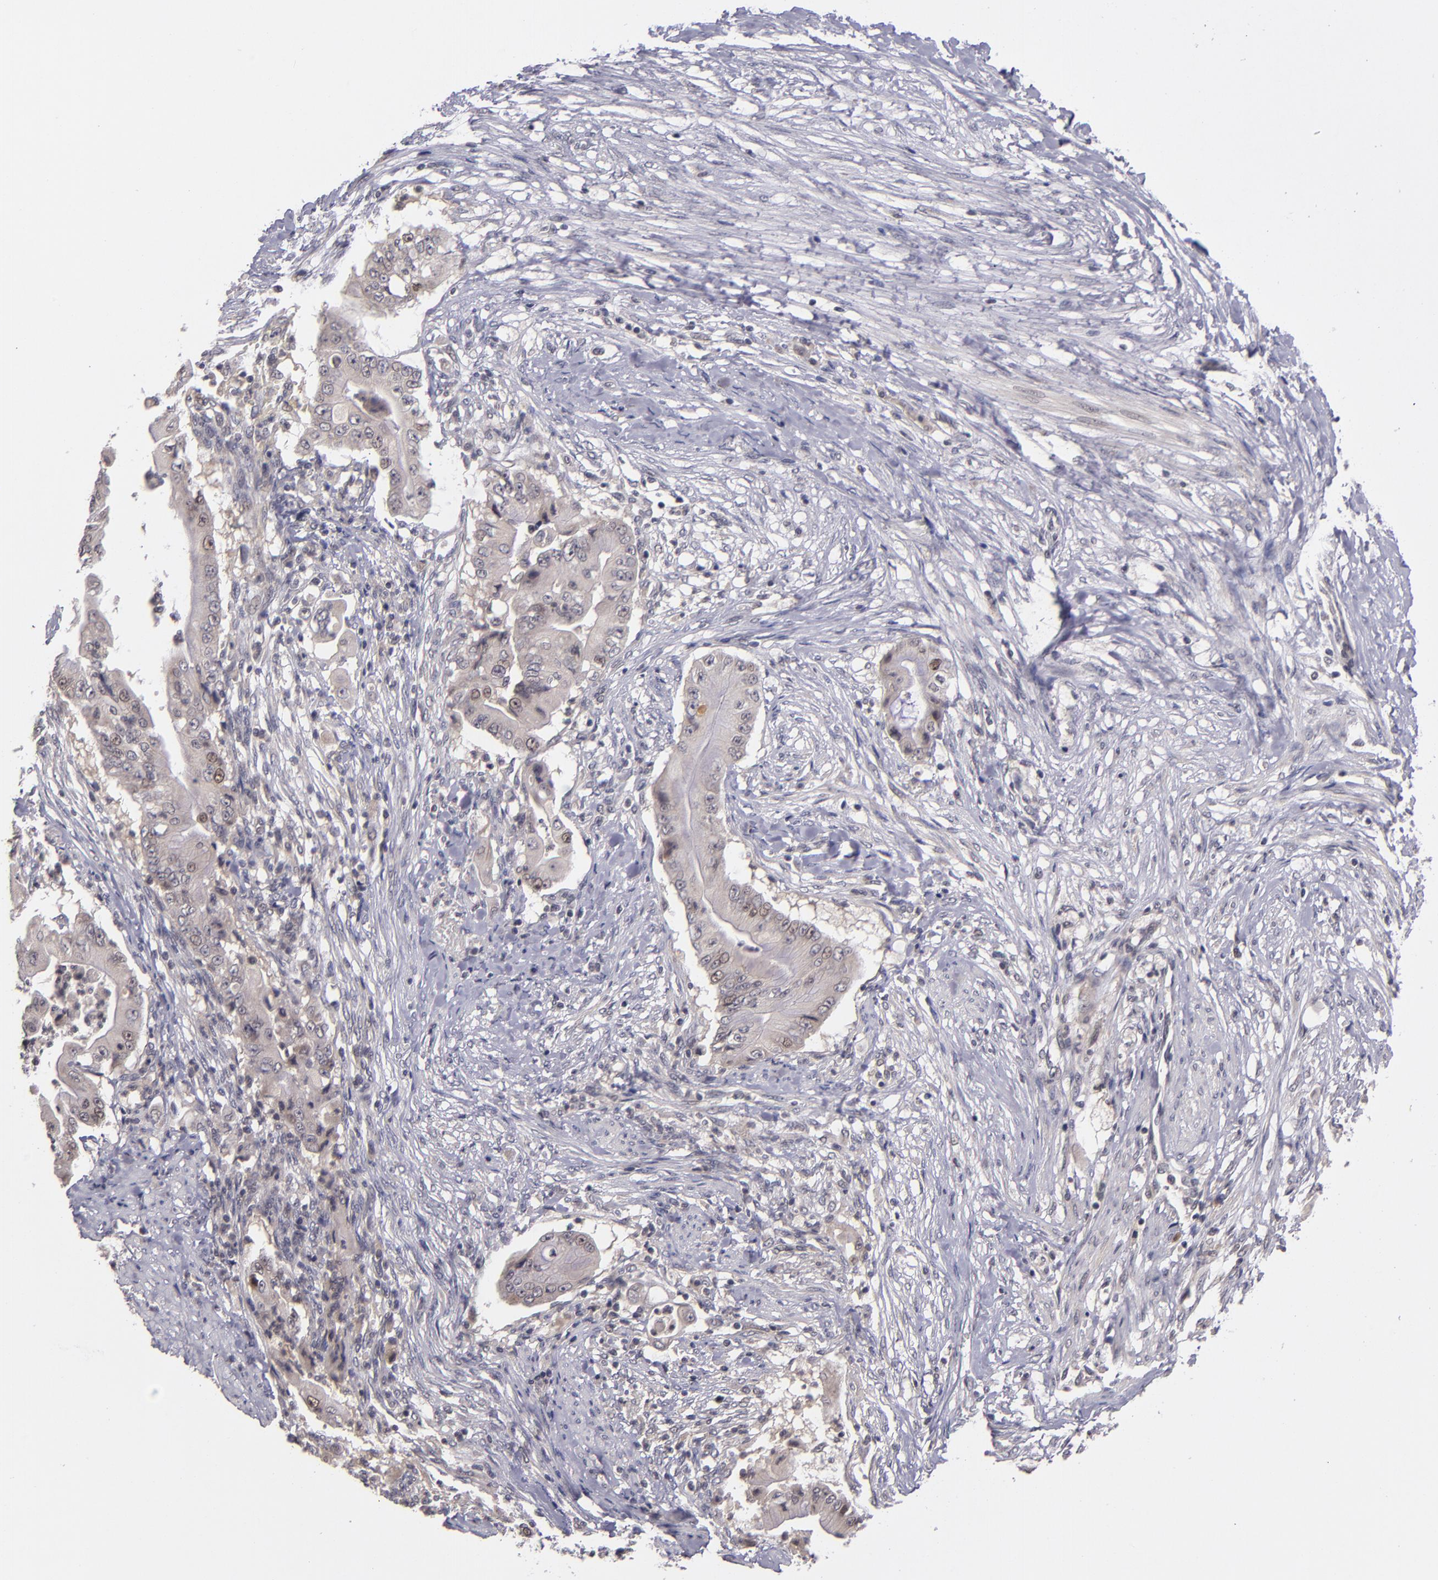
{"staining": {"intensity": "weak", "quantity": "<25%", "location": "nuclear"}, "tissue": "pancreatic cancer", "cell_type": "Tumor cells", "image_type": "cancer", "snomed": [{"axis": "morphology", "description": "Adenocarcinoma, NOS"}, {"axis": "topography", "description": "Pancreas"}], "caption": "An IHC micrograph of adenocarcinoma (pancreatic) is shown. There is no staining in tumor cells of adenocarcinoma (pancreatic). (DAB (3,3'-diaminobenzidine) IHC, high magnification).", "gene": "CDC7", "patient": {"sex": "male", "age": 62}}